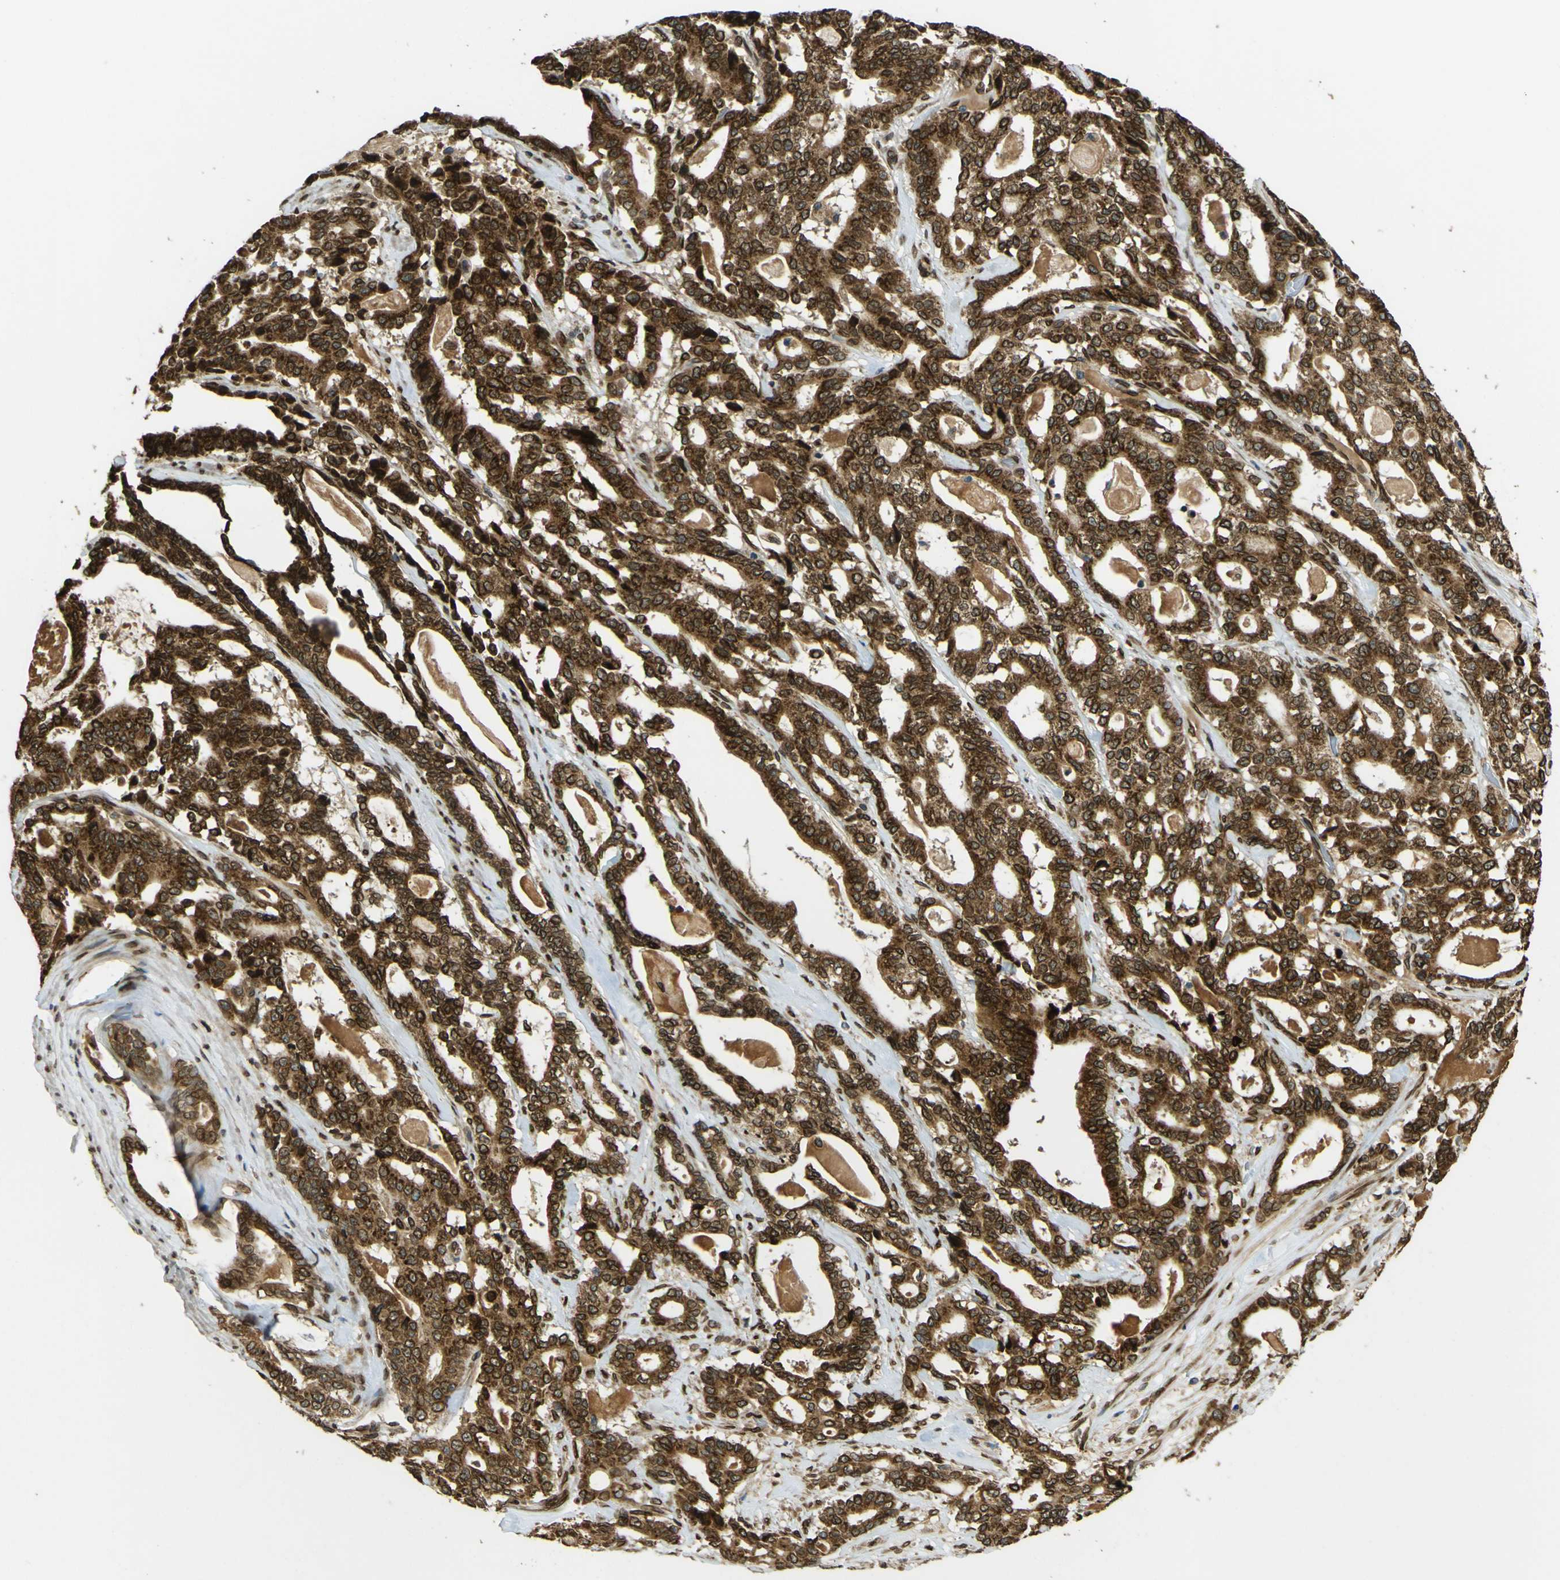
{"staining": {"intensity": "strong", "quantity": ">75%", "location": "cytoplasmic/membranous,nuclear"}, "tissue": "pancreatic cancer", "cell_type": "Tumor cells", "image_type": "cancer", "snomed": [{"axis": "morphology", "description": "Adenocarcinoma, NOS"}, {"axis": "topography", "description": "Pancreas"}], "caption": "Tumor cells display high levels of strong cytoplasmic/membranous and nuclear staining in about >75% of cells in human pancreatic cancer. The protein is shown in brown color, while the nuclei are stained blue.", "gene": "GALNT1", "patient": {"sex": "male", "age": 63}}